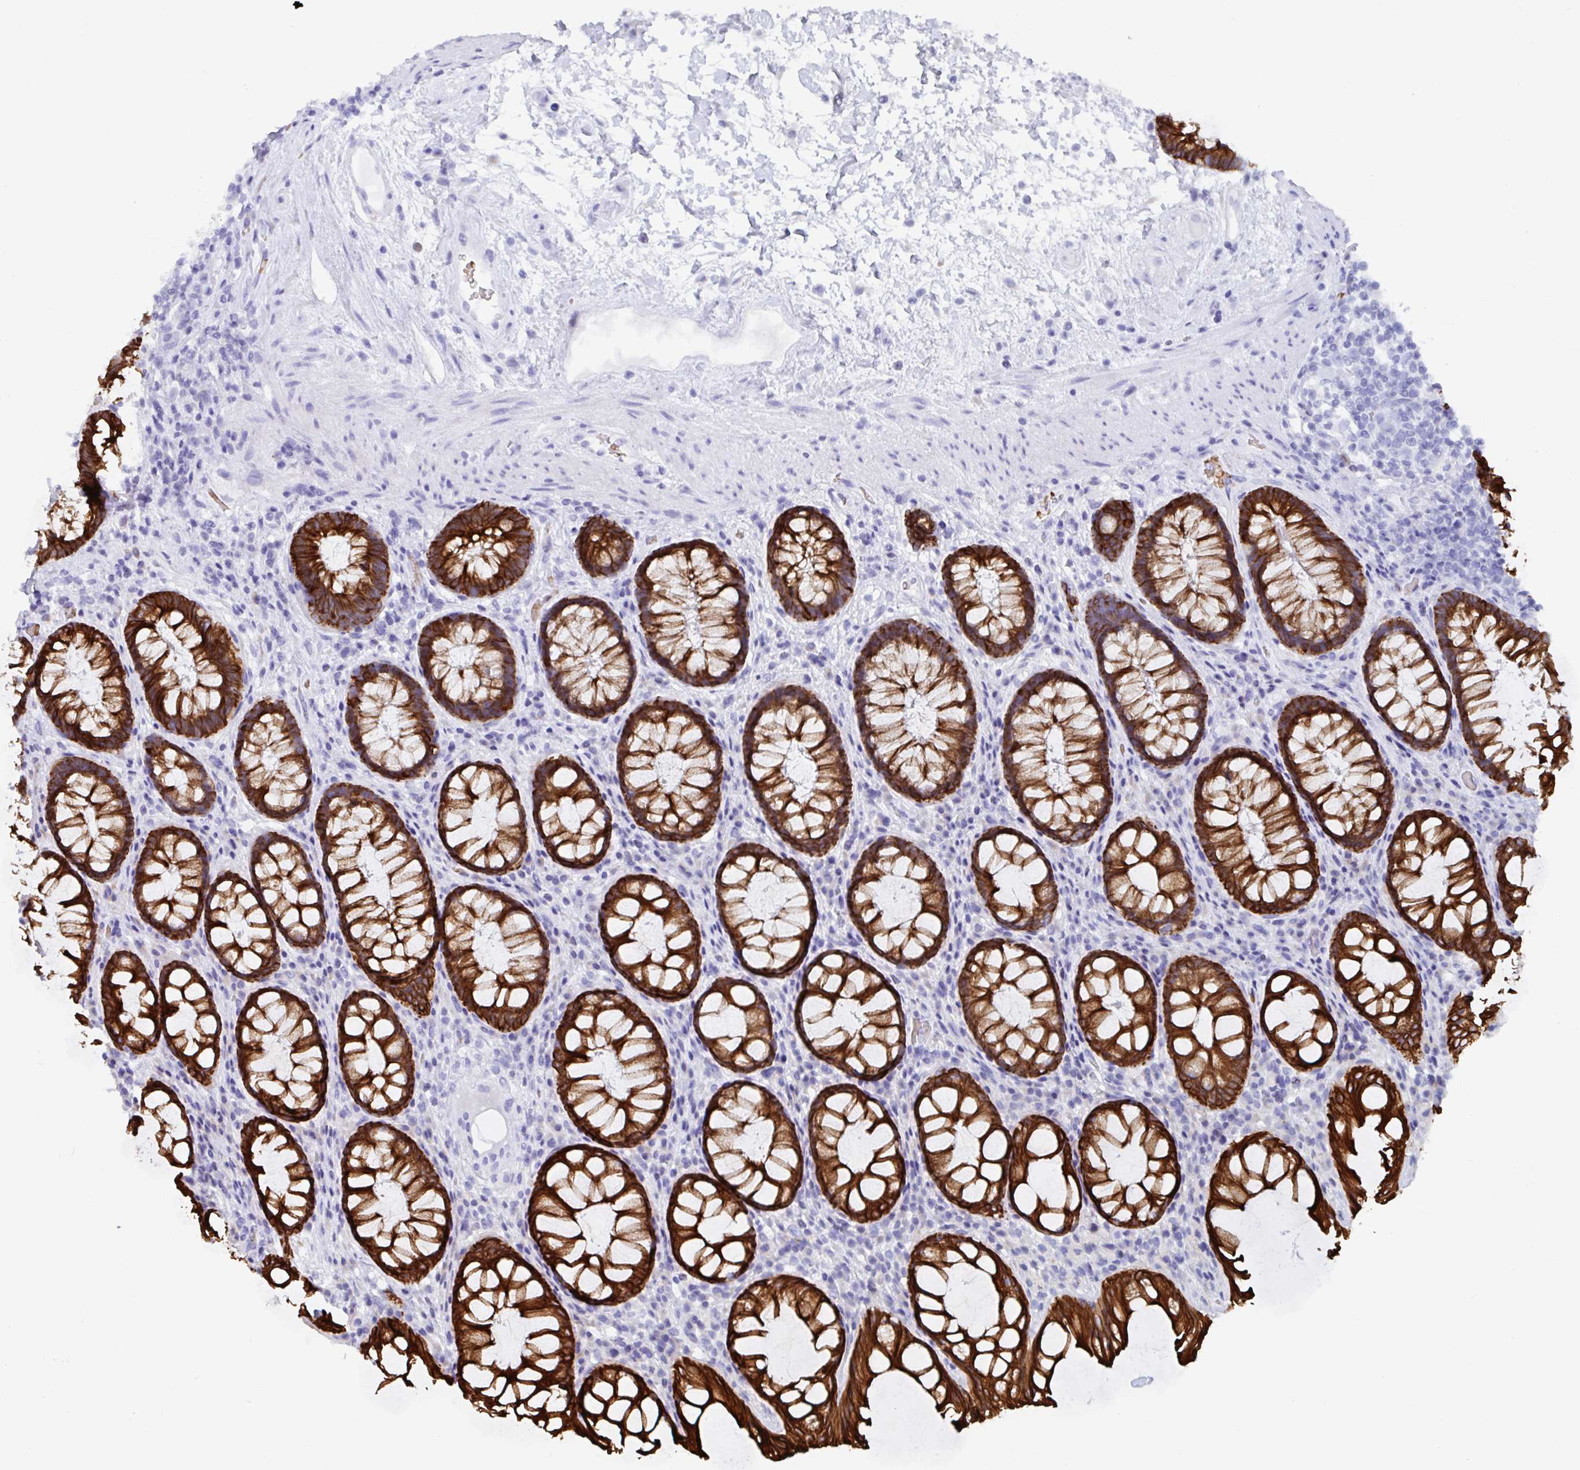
{"staining": {"intensity": "strong", "quantity": ">75%", "location": "cytoplasmic/membranous"}, "tissue": "rectum", "cell_type": "Glandular cells", "image_type": "normal", "snomed": [{"axis": "morphology", "description": "Normal tissue, NOS"}, {"axis": "topography", "description": "Rectum"}], "caption": "Glandular cells exhibit strong cytoplasmic/membranous staining in about >75% of cells in unremarkable rectum. (Stains: DAB (3,3'-diaminobenzidine) in brown, nuclei in blue, Microscopy: brightfield microscopy at high magnification).", "gene": "CLDN8", "patient": {"sex": "male", "age": 72}}